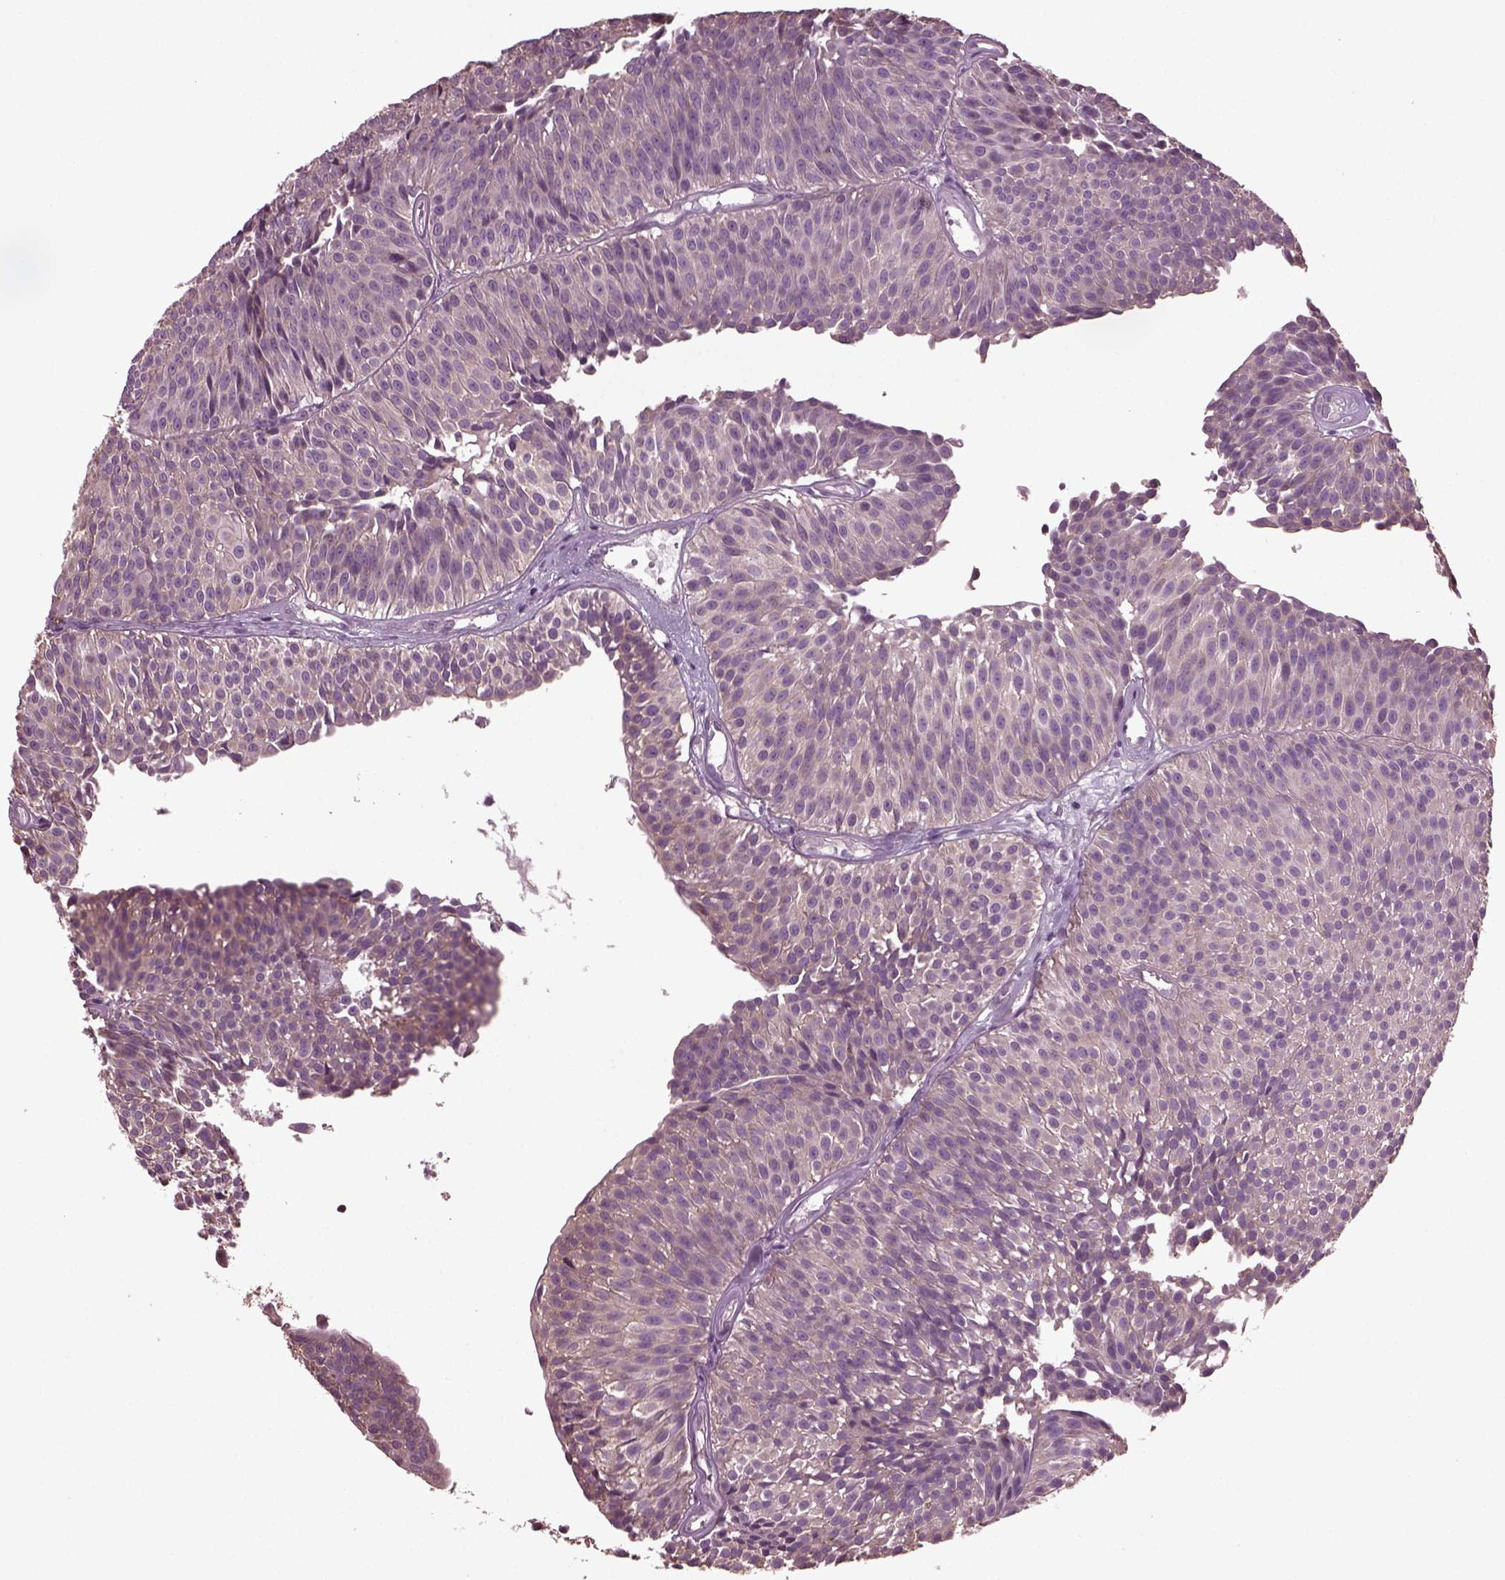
{"staining": {"intensity": "weak", "quantity": "25%-75%", "location": "cytoplasmic/membranous"}, "tissue": "urothelial cancer", "cell_type": "Tumor cells", "image_type": "cancer", "snomed": [{"axis": "morphology", "description": "Urothelial carcinoma, Low grade"}, {"axis": "topography", "description": "Urinary bladder"}], "caption": "Protein expression analysis of human urothelial cancer reveals weak cytoplasmic/membranous staining in approximately 25%-75% of tumor cells.", "gene": "CABP5", "patient": {"sex": "male", "age": 63}}